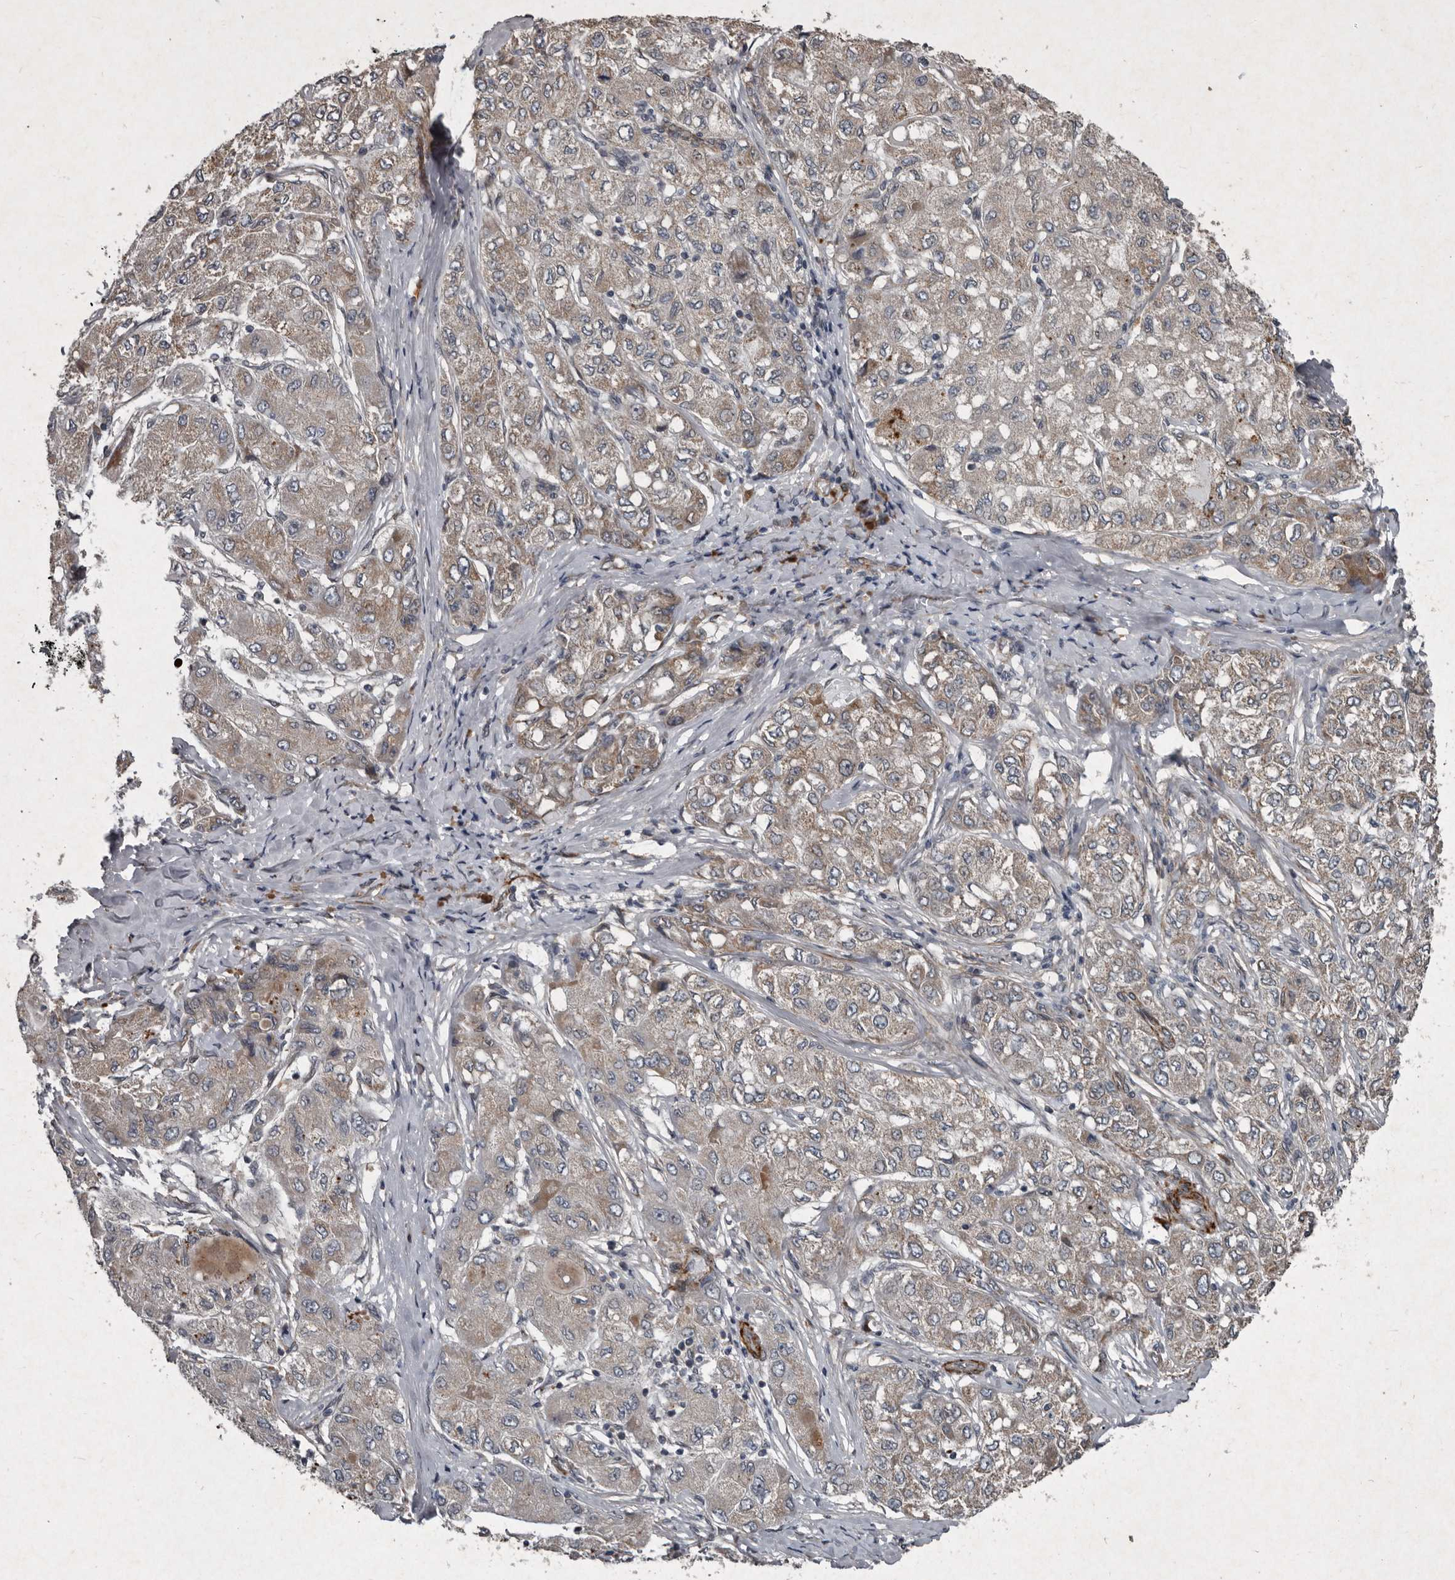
{"staining": {"intensity": "weak", "quantity": ">75%", "location": "cytoplasmic/membranous"}, "tissue": "liver cancer", "cell_type": "Tumor cells", "image_type": "cancer", "snomed": [{"axis": "morphology", "description": "Carcinoma, Hepatocellular, NOS"}, {"axis": "topography", "description": "Liver"}], "caption": "High-power microscopy captured an immunohistochemistry histopathology image of hepatocellular carcinoma (liver), revealing weak cytoplasmic/membranous positivity in approximately >75% of tumor cells.", "gene": "MRPS15", "patient": {"sex": "male", "age": 80}}